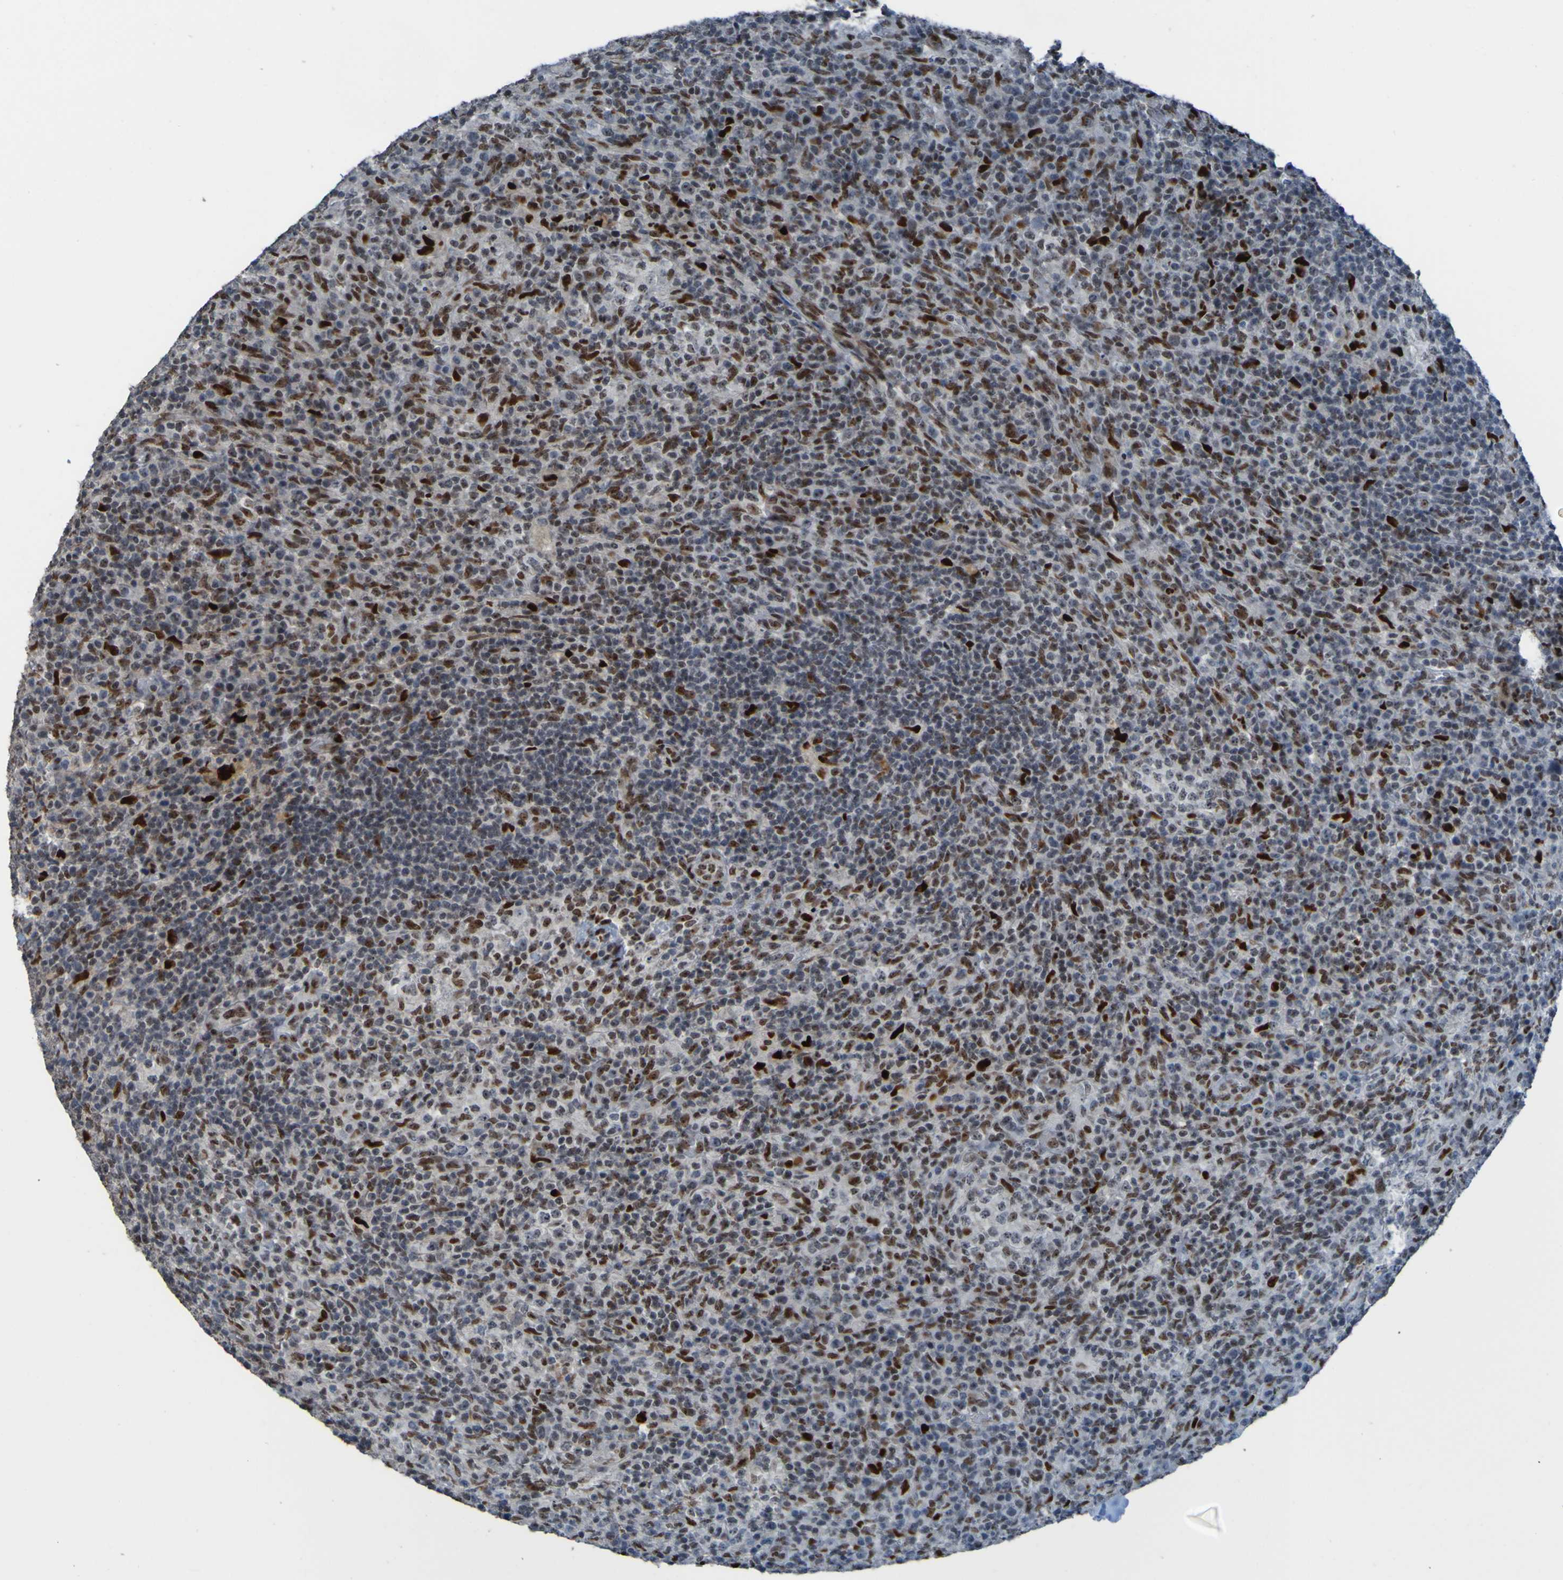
{"staining": {"intensity": "strong", "quantity": "25%-75%", "location": "nuclear"}, "tissue": "lymphoma", "cell_type": "Tumor cells", "image_type": "cancer", "snomed": [{"axis": "morphology", "description": "Malignant lymphoma, non-Hodgkin's type, High grade"}, {"axis": "topography", "description": "Lymph node"}], "caption": "Lymphoma stained with immunohistochemistry (IHC) displays strong nuclear expression in approximately 25%-75% of tumor cells. Immunohistochemistry stains the protein in brown and the nuclei are stained blue.", "gene": "PHF2", "patient": {"sex": "female", "age": 76}}